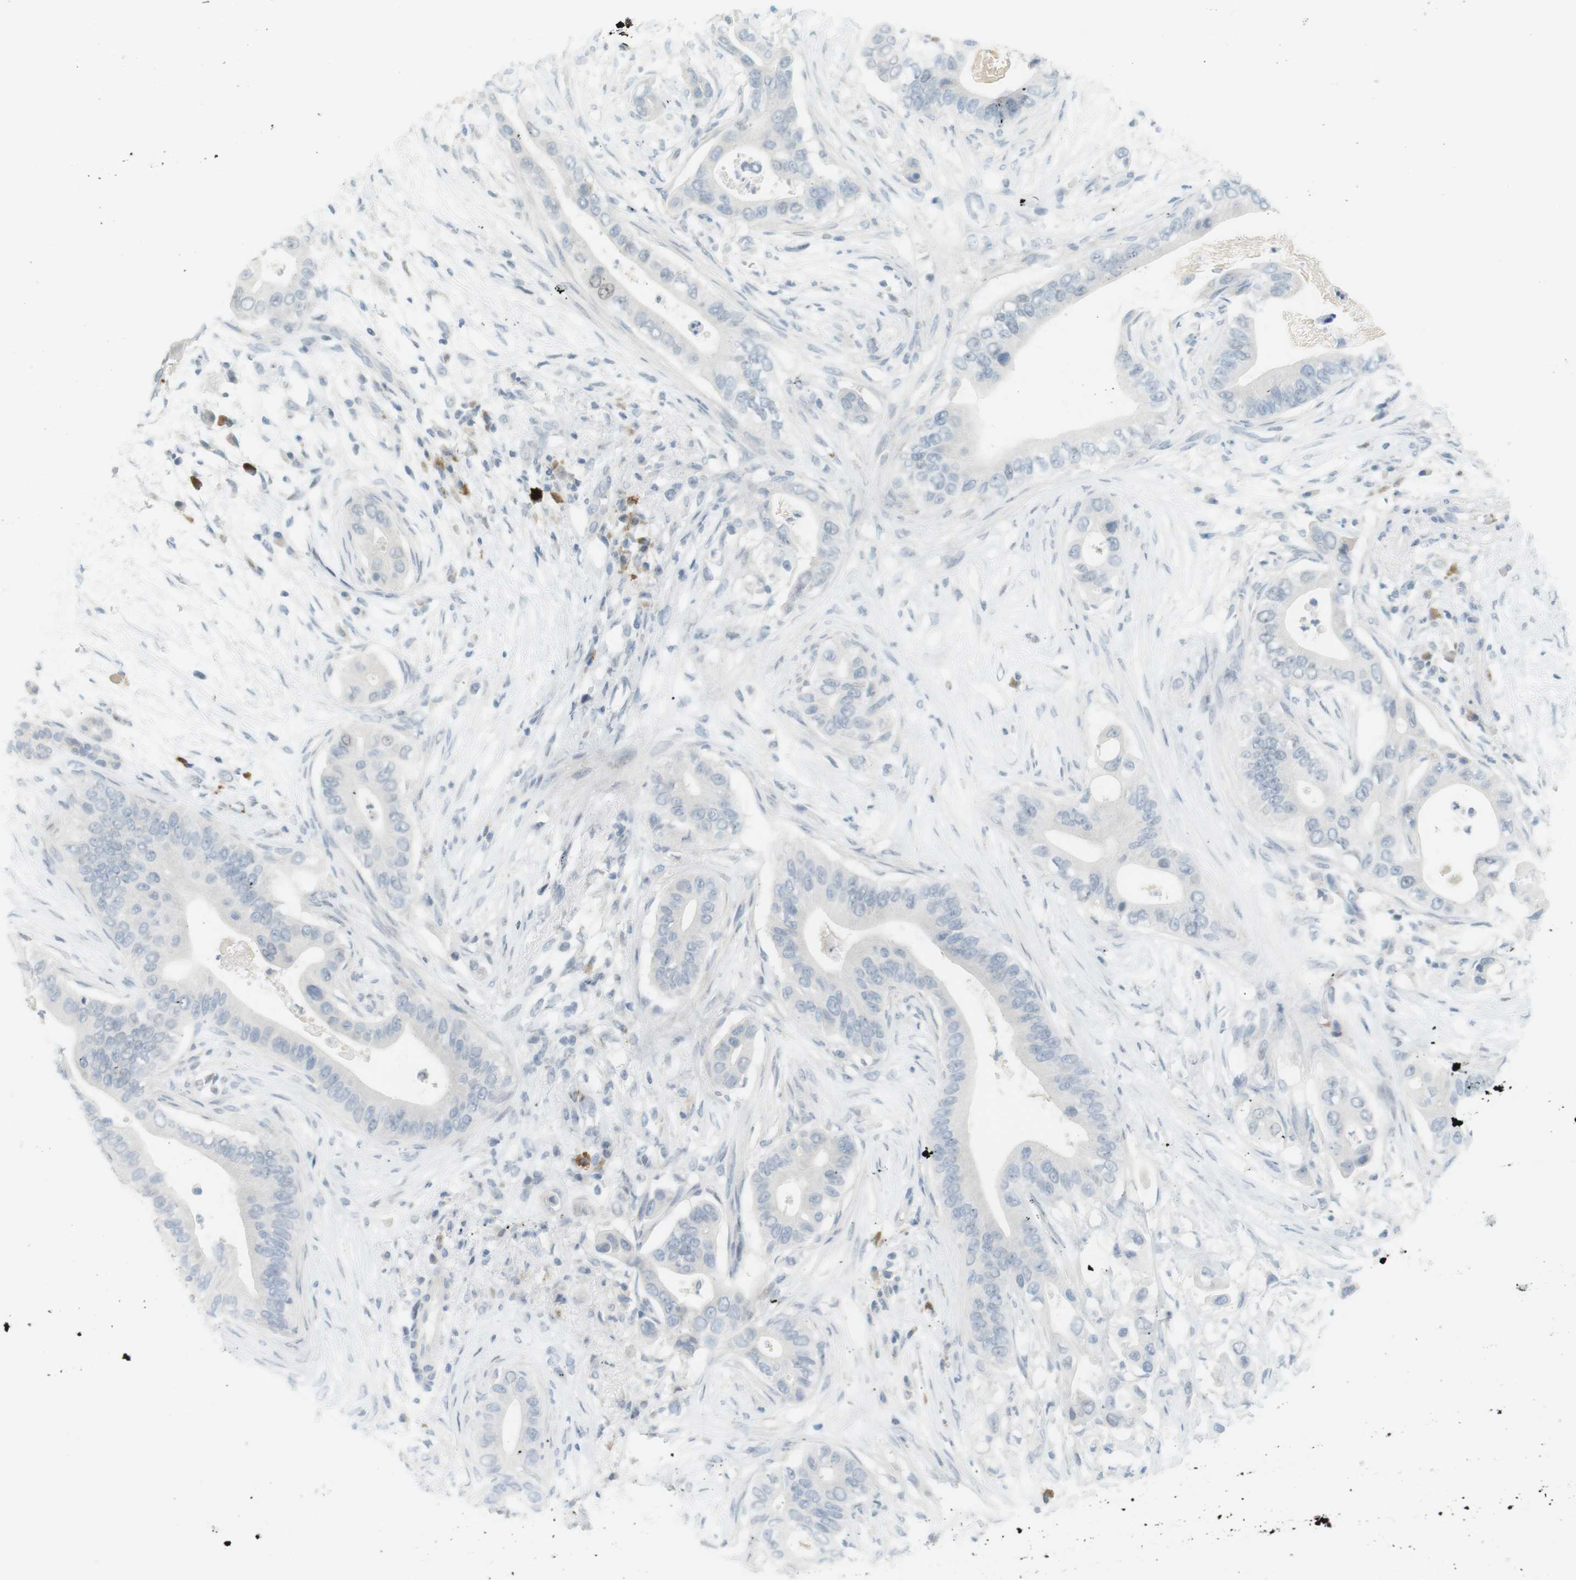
{"staining": {"intensity": "negative", "quantity": "none", "location": "none"}, "tissue": "pancreatic cancer", "cell_type": "Tumor cells", "image_type": "cancer", "snomed": [{"axis": "morphology", "description": "Adenocarcinoma, NOS"}, {"axis": "topography", "description": "Pancreas"}], "caption": "Immunohistochemistry of human pancreatic cancer exhibits no expression in tumor cells.", "gene": "DMC1", "patient": {"sex": "male", "age": 77}}